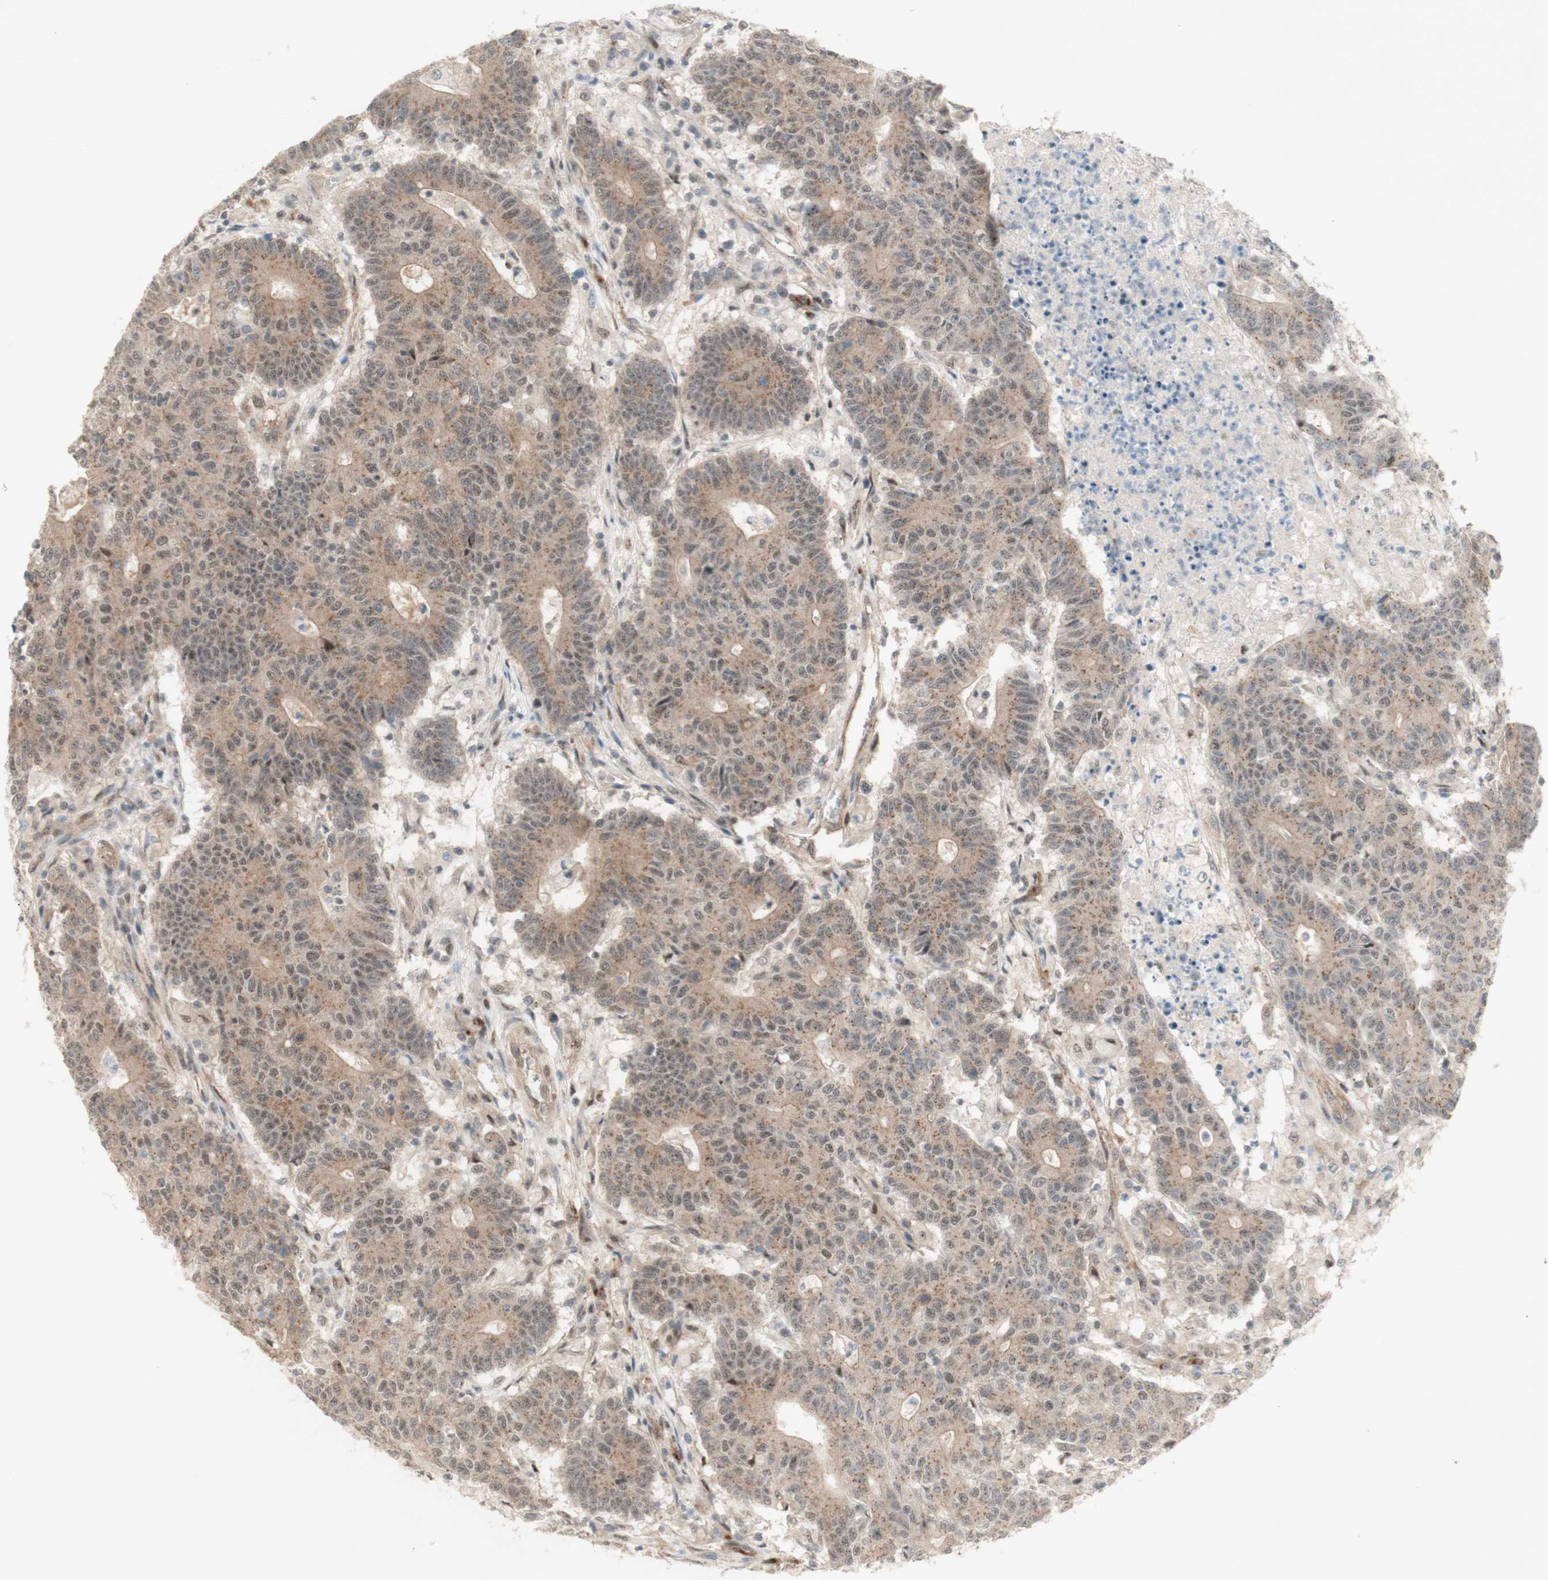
{"staining": {"intensity": "weak", "quantity": ">75%", "location": "cytoplasmic/membranous"}, "tissue": "colorectal cancer", "cell_type": "Tumor cells", "image_type": "cancer", "snomed": [{"axis": "morphology", "description": "Normal tissue, NOS"}, {"axis": "morphology", "description": "Adenocarcinoma, NOS"}, {"axis": "topography", "description": "Colon"}], "caption": "Immunohistochemical staining of human colorectal adenocarcinoma displays low levels of weak cytoplasmic/membranous protein staining in approximately >75% of tumor cells.", "gene": "CYLD", "patient": {"sex": "female", "age": 75}}